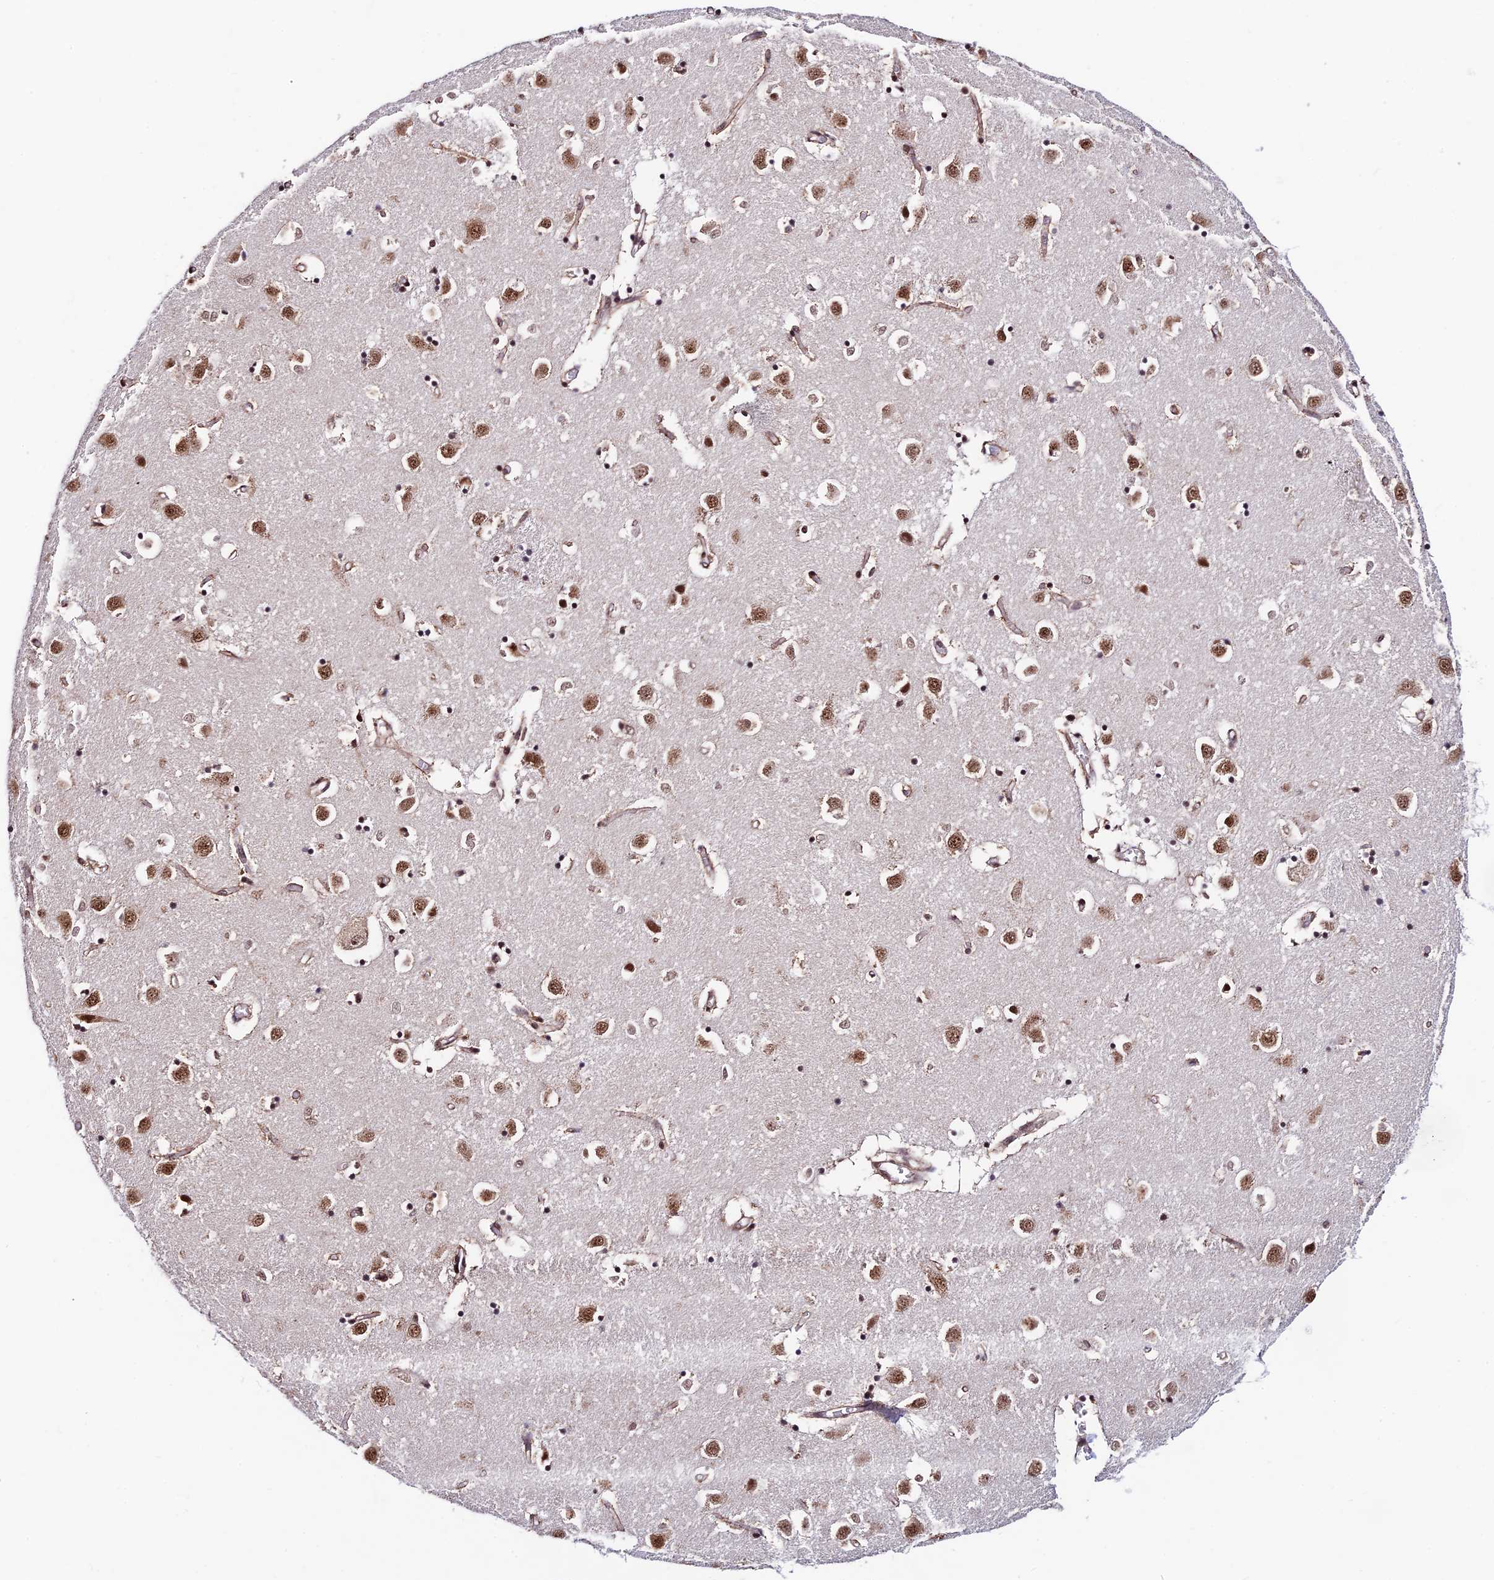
{"staining": {"intensity": "moderate", "quantity": ">75%", "location": "nuclear"}, "tissue": "caudate", "cell_type": "Glial cells", "image_type": "normal", "snomed": [{"axis": "morphology", "description": "Normal tissue, NOS"}, {"axis": "topography", "description": "Lateral ventricle wall"}], "caption": "Immunohistochemistry (IHC) (DAB) staining of benign caudate exhibits moderate nuclear protein expression in approximately >75% of glial cells.", "gene": "RBM42", "patient": {"sex": "male", "age": 70}}